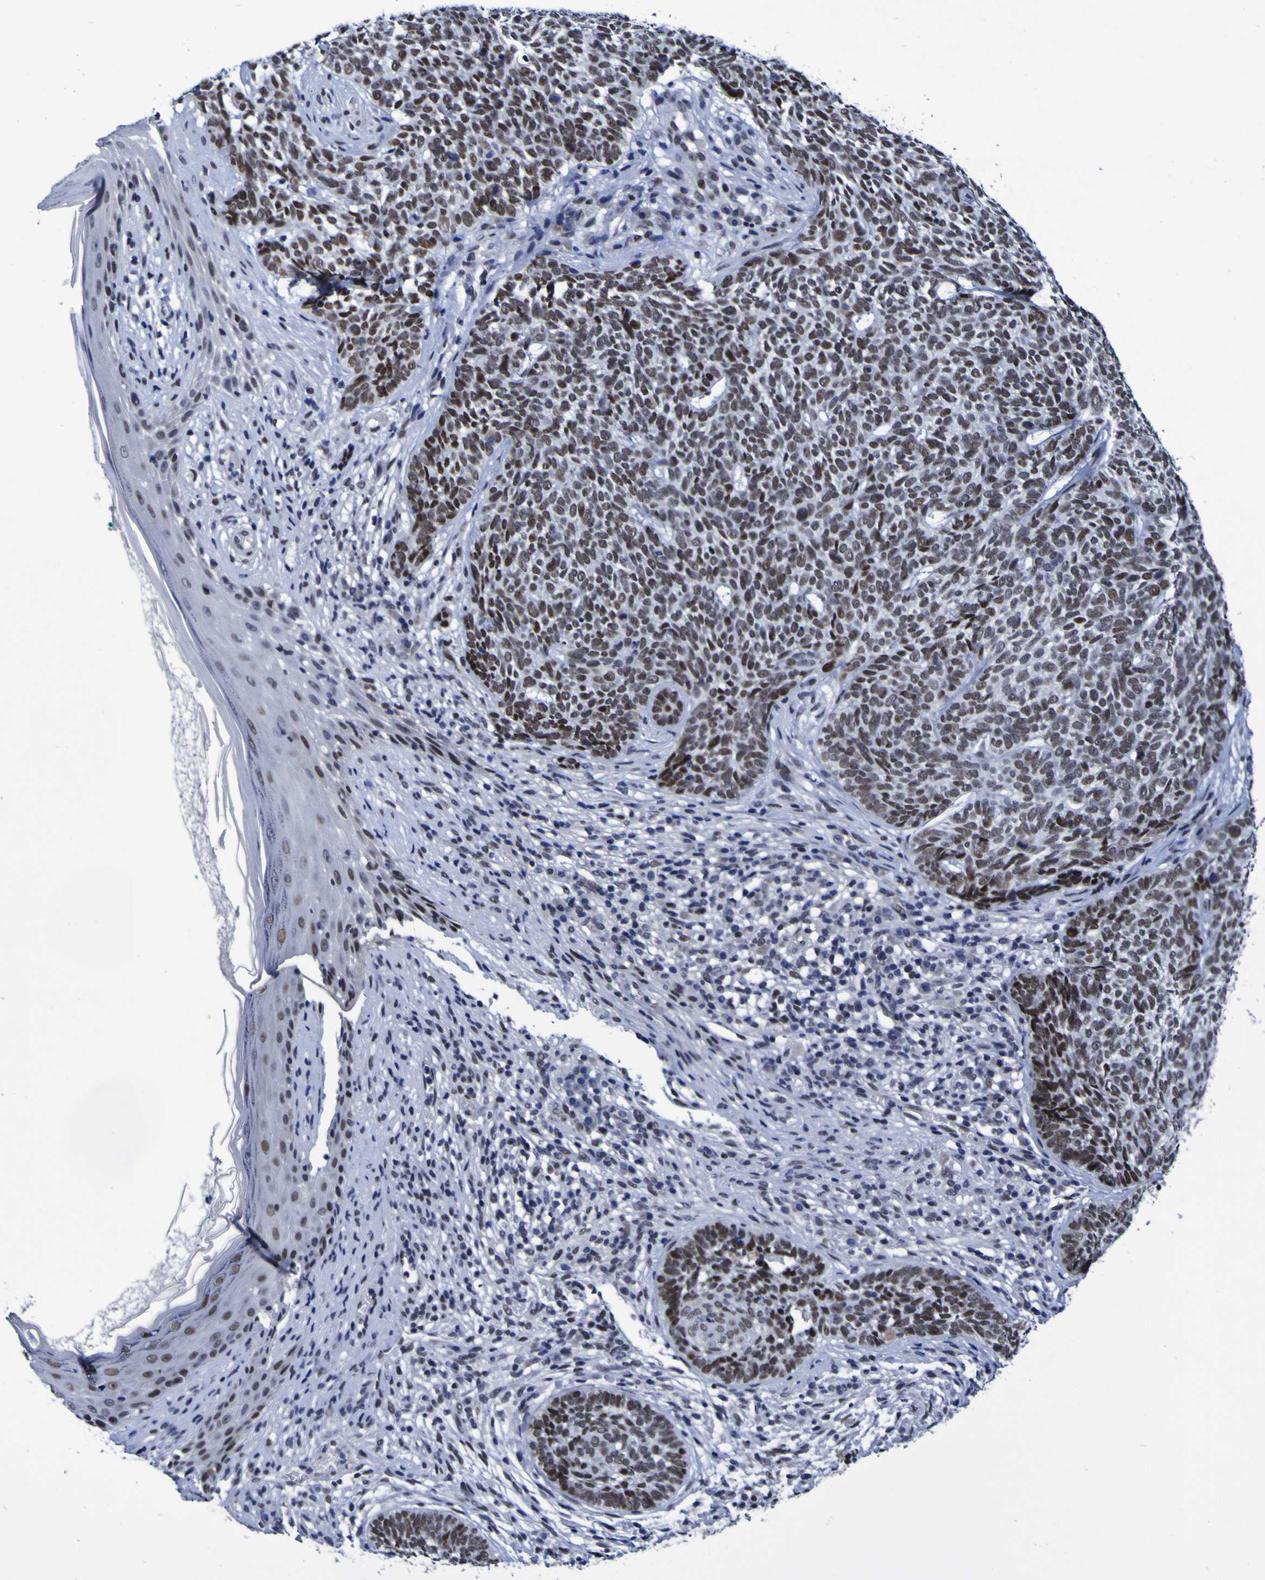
{"staining": {"intensity": "strong", "quantity": ">75%", "location": "nuclear"}, "tissue": "skin cancer", "cell_type": "Tumor cells", "image_type": "cancer", "snomed": [{"axis": "morphology", "description": "Basal cell carcinoma"}, {"axis": "topography", "description": "Skin"}], "caption": "Protein analysis of skin basal cell carcinoma tissue demonstrates strong nuclear positivity in approximately >75% of tumor cells. The staining was performed using DAB, with brown indicating positive protein expression. Nuclei are stained blue with hematoxylin.", "gene": "MBD3", "patient": {"sex": "female", "age": 84}}